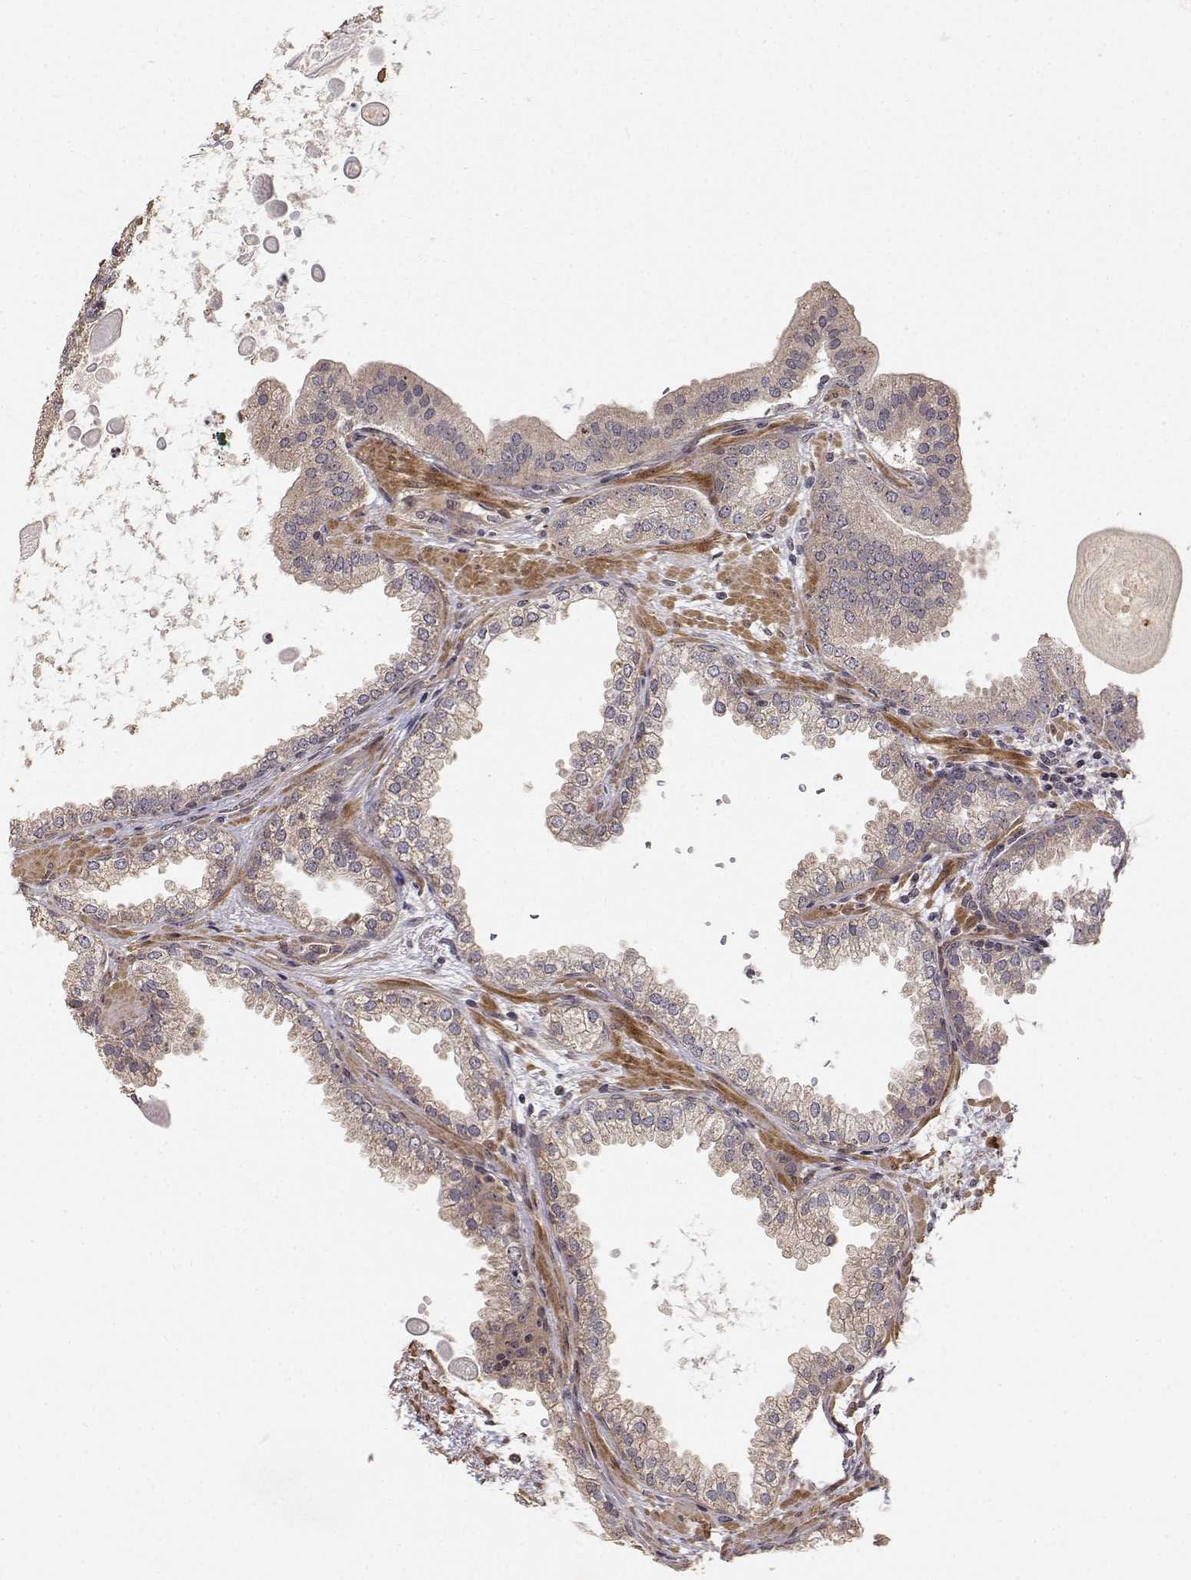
{"staining": {"intensity": "moderate", "quantity": "25%-75%", "location": "cytoplasmic/membranous"}, "tissue": "prostate cancer", "cell_type": "Tumor cells", "image_type": "cancer", "snomed": [{"axis": "morphology", "description": "Normal tissue, NOS"}, {"axis": "morphology", "description": "Adenocarcinoma, High grade"}, {"axis": "topography", "description": "Prostate"}], "caption": "IHC (DAB (3,3'-diaminobenzidine)) staining of human prostate cancer demonstrates moderate cytoplasmic/membranous protein positivity in approximately 25%-75% of tumor cells. (Brightfield microscopy of DAB IHC at high magnification).", "gene": "PICK1", "patient": {"sex": "male", "age": 83}}